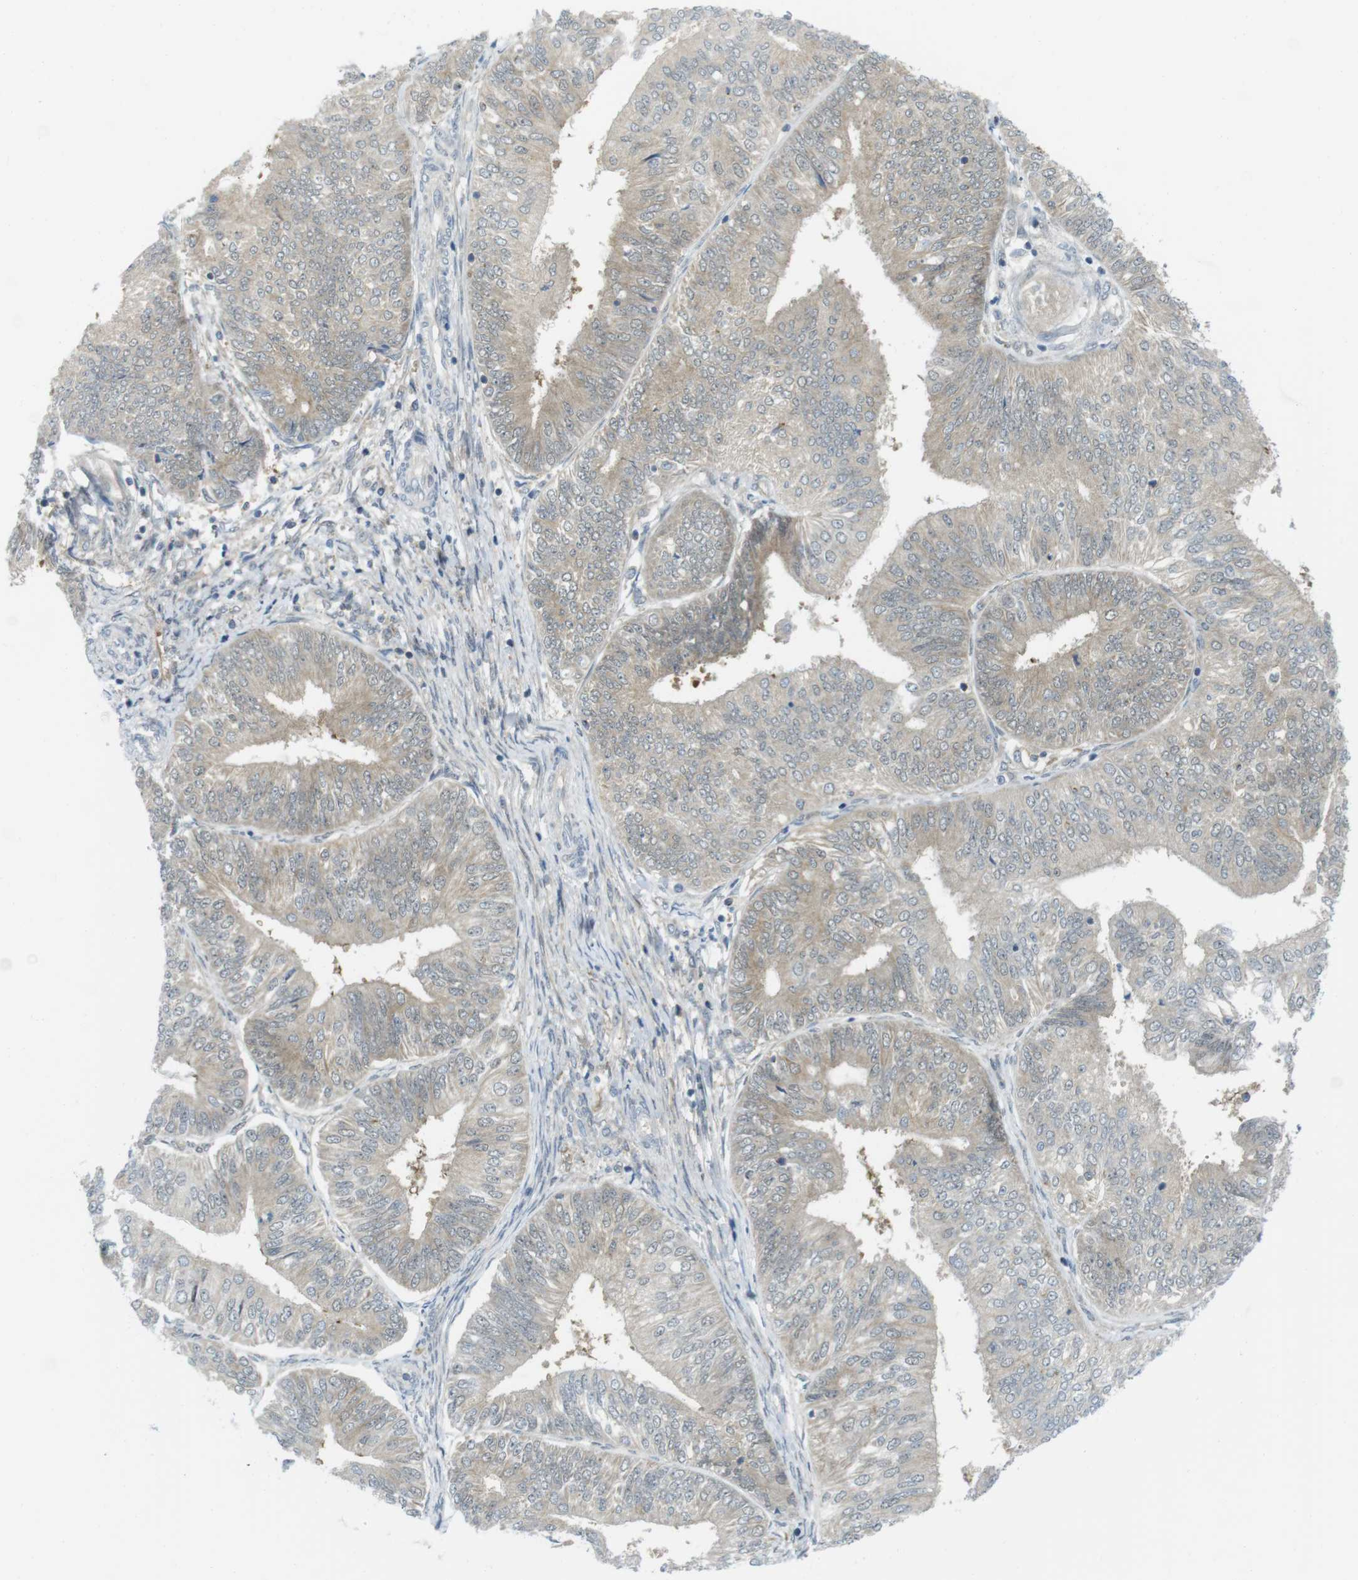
{"staining": {"intensity": "weak", "quantity": ">75%", "location": "cytoplasmic/membranous"}, "tissue": "endometrial cancer", "cell_type": "Tumor cells", "image_type": "cancer", "snomed": [{"axis": "morphology", "description": "Adenocarcinoma, NOS"}, {"axis": "topography", "description": "Endometrium"}], "caption": "Endometrial adenocarcinoma tissue exhibits weak cytoplasmic/membranous staining in approximately >75% of tumor cells, visualized by immunohistochemistry. The protein is stained brown, and the nuclei are stained in blue (DAB IHC with brightfield microscopy, high magnification).", "gene": "CASP2", "patient": {"sex": "female", "age": 58}}